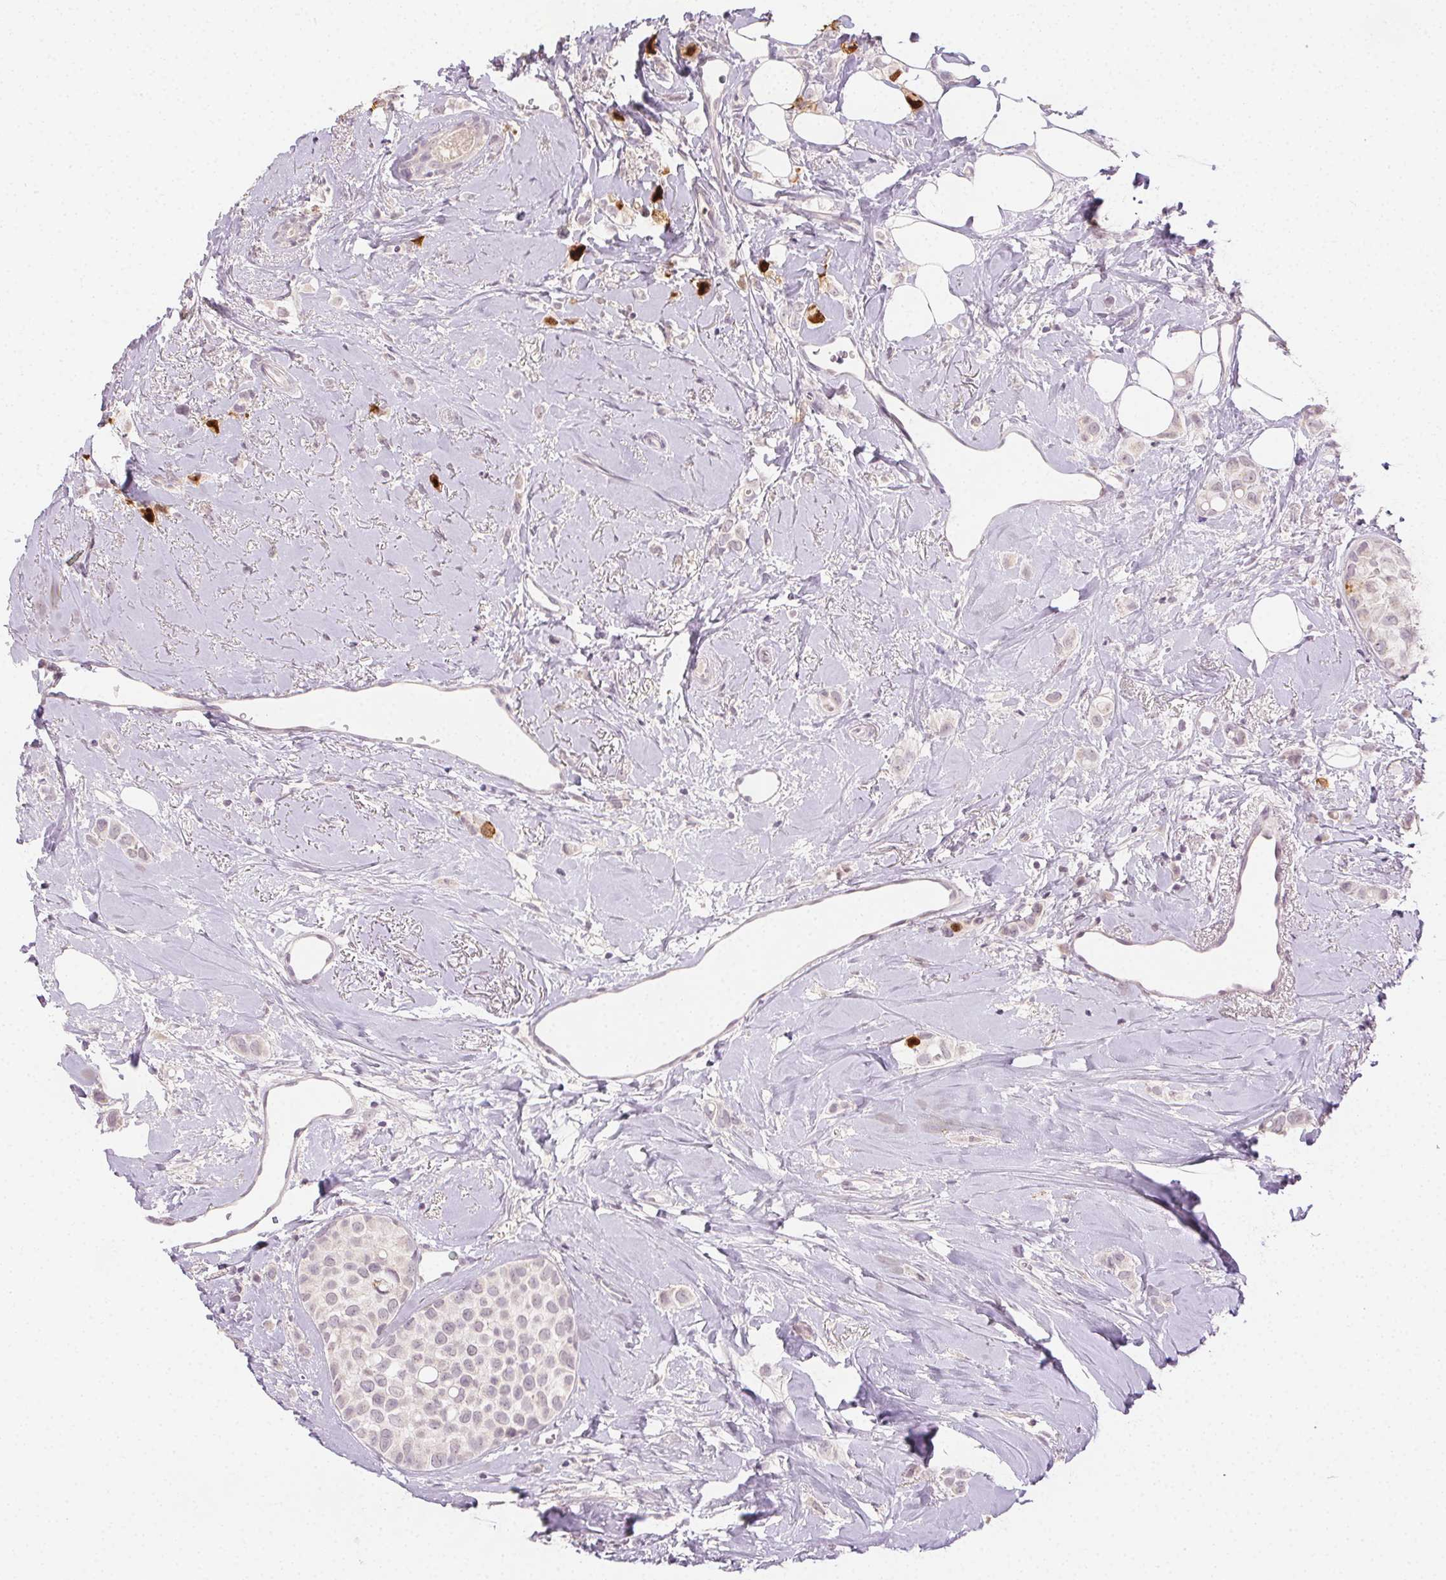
{"staining": {"intensity": "strong", "quantity": "<25%", "location": "cytoplasmic/membranous"}, "tissue": "breast cancer", "cell_type": "Tumor cells", "image_type": "cancer", "snomed": [{"axis": "morphology", "description": "Lobular carcinoma"}, {"axis": "topography", "description": "Breast"}], "caption": "A medium amount of strong cytoplasmic/membranous positivity is appreciated in approximately <25% of tumor cells in breast cancer tissue.", "gene": "ANLN", "patient": {"sex": "female", "age": 66}}